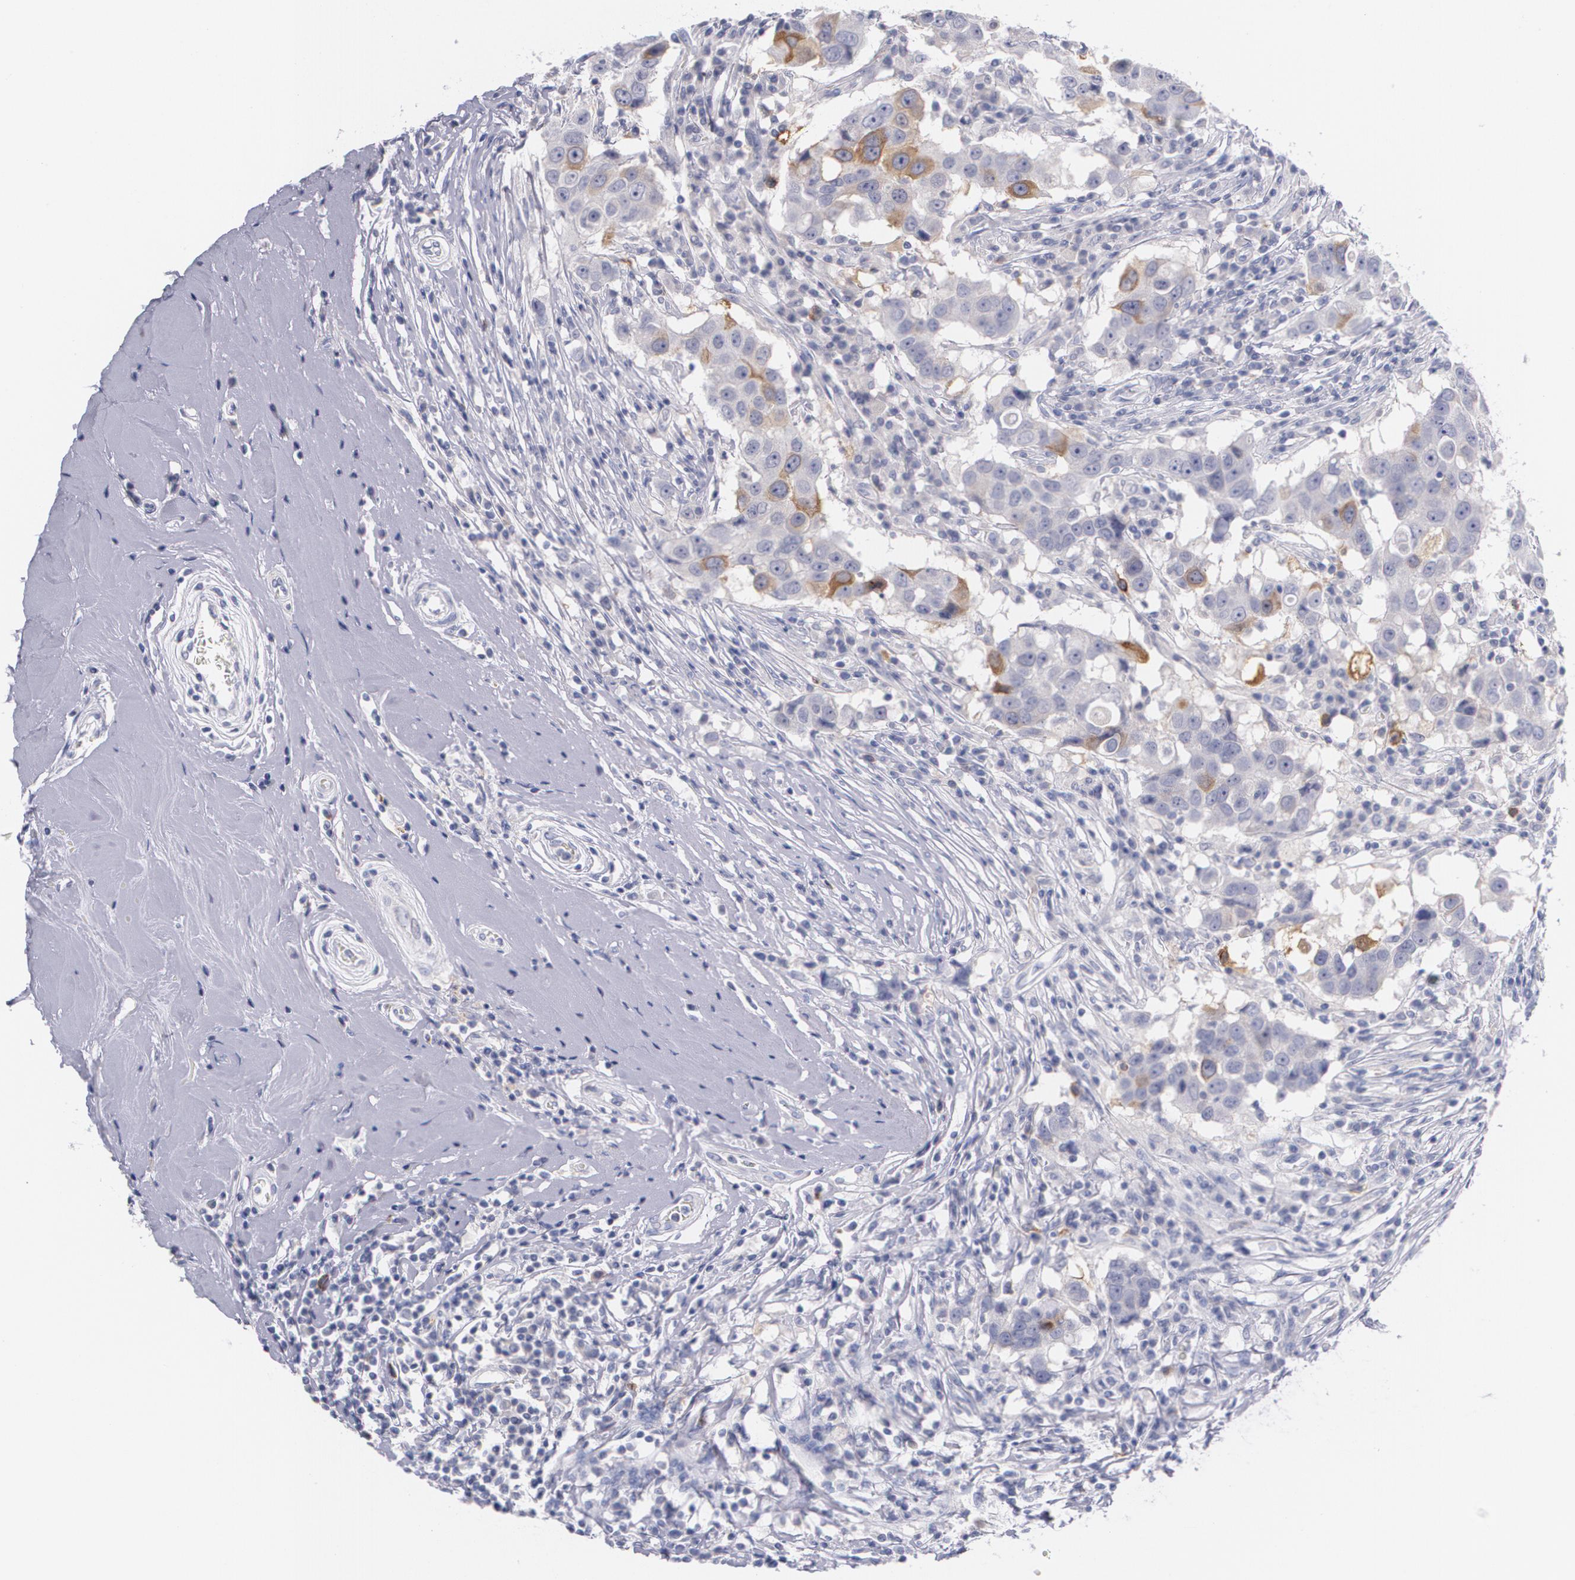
{"staining": {"intensity": "moderate", "quantity": "<25%", "location": "cytoplasmic/membranous"}, "tissue": "breast cancer", "cell_type": "Tumor cells", "image_type": "cancer", "snomed": [{"axis": "morphology", "description": "Duct carcinoma"}, {"axis": "topography", "description": "Breast"}], "caption": "Immunohistochemistry (DAB (3,3'-diaminobenzidine)) staining of human breast infiltrating ductal carcinoma exhibits moderate cytoplasmic/membranous protein positivity in approximately <25% of tumor cells.", "gene": "HMMR", "patient": {"sex": "female", "age": 27}}